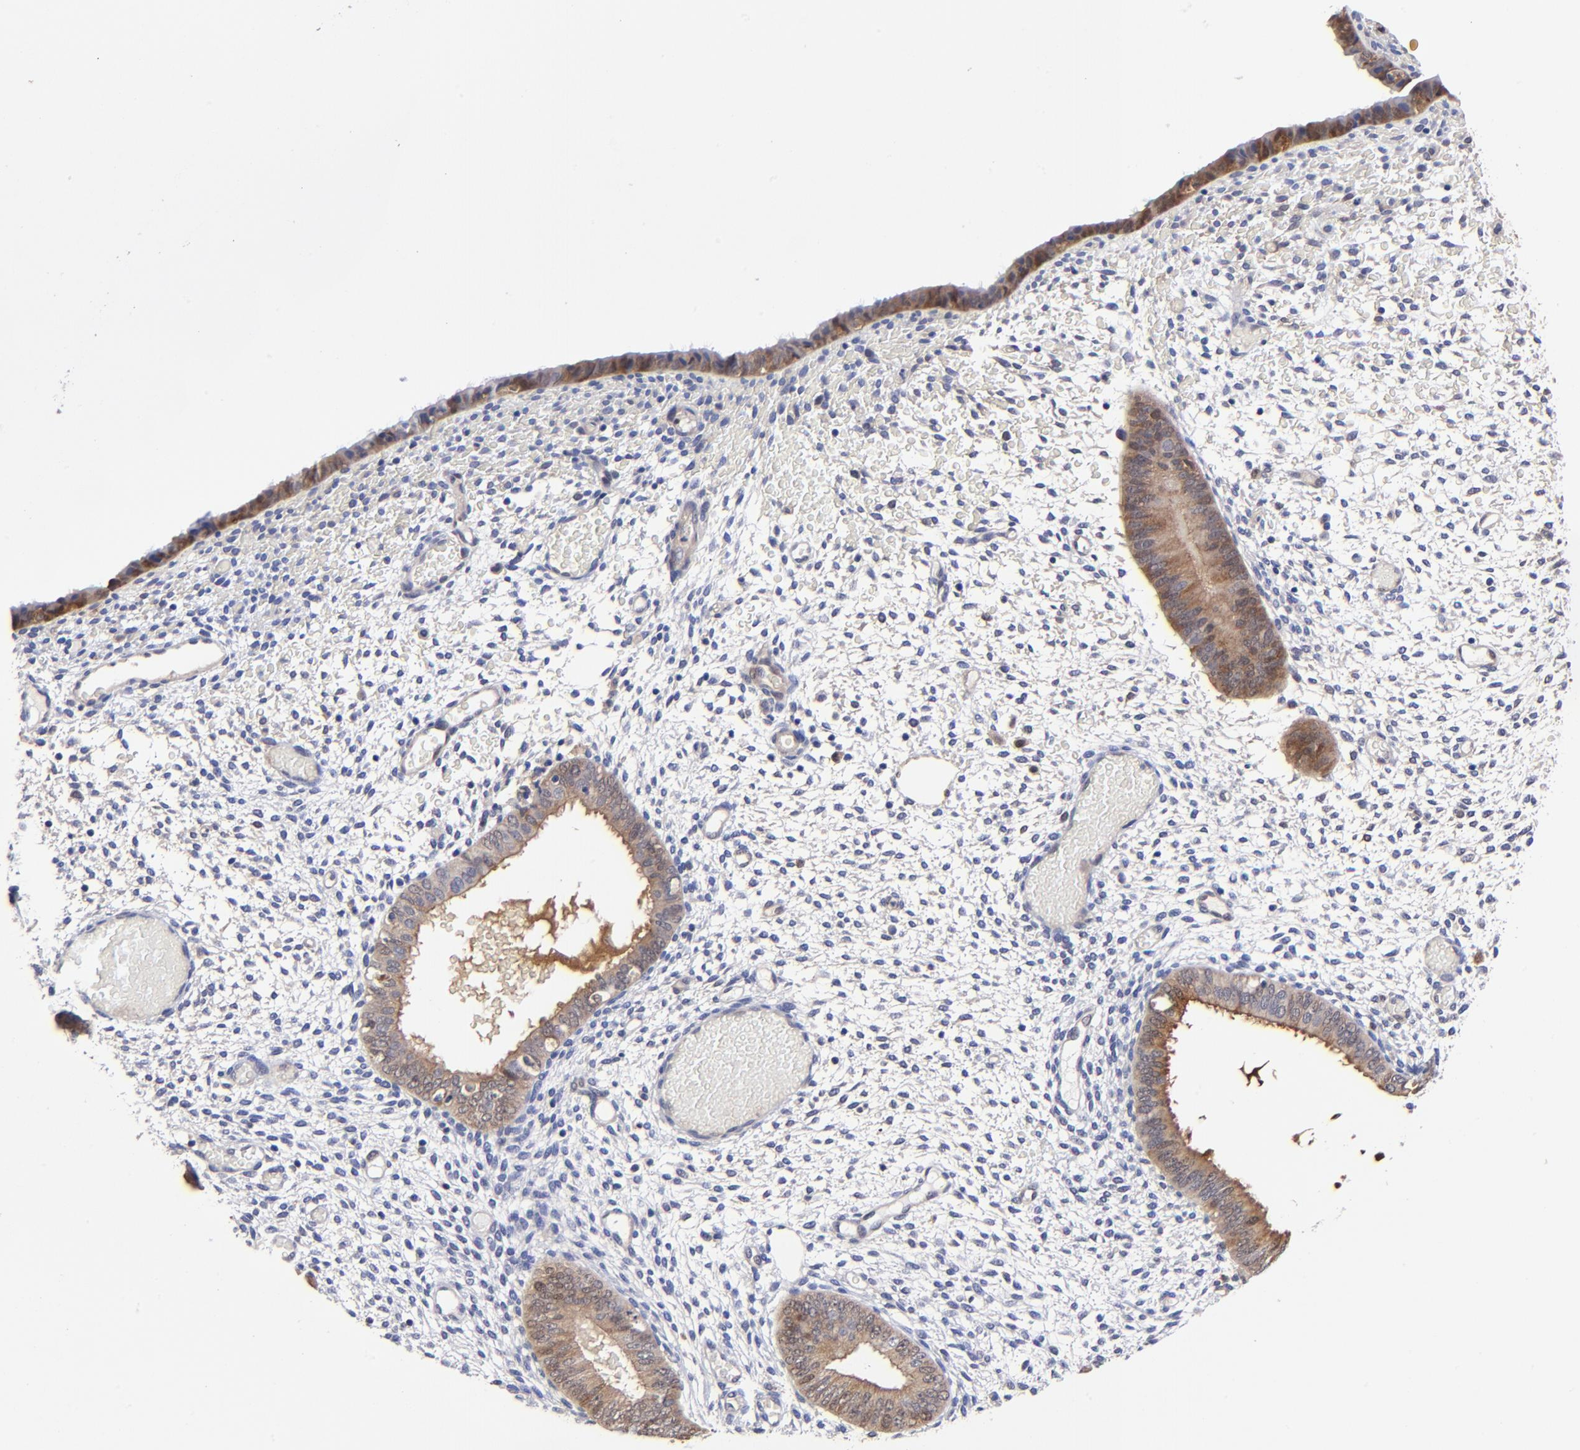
{"staining": {"intensity": "negative", "quantity": "none", "location": "none"}, "tissue": "endometrium", "cell_type": "Cells in endometrial stroma", "image_type": "normal", "snomed": [{"axis": "morphology", "description": "Normal tissue, NOS"}, {"axis": "topography", "description": "Endometrium"}], "caption": "IHC image of unremarkable human endometrium stained for a protein (brown), which shows no staining in cells in endometrial stroma.", "gene": "DCTPP1", "patient": {"sex": "female", "age": 42}}